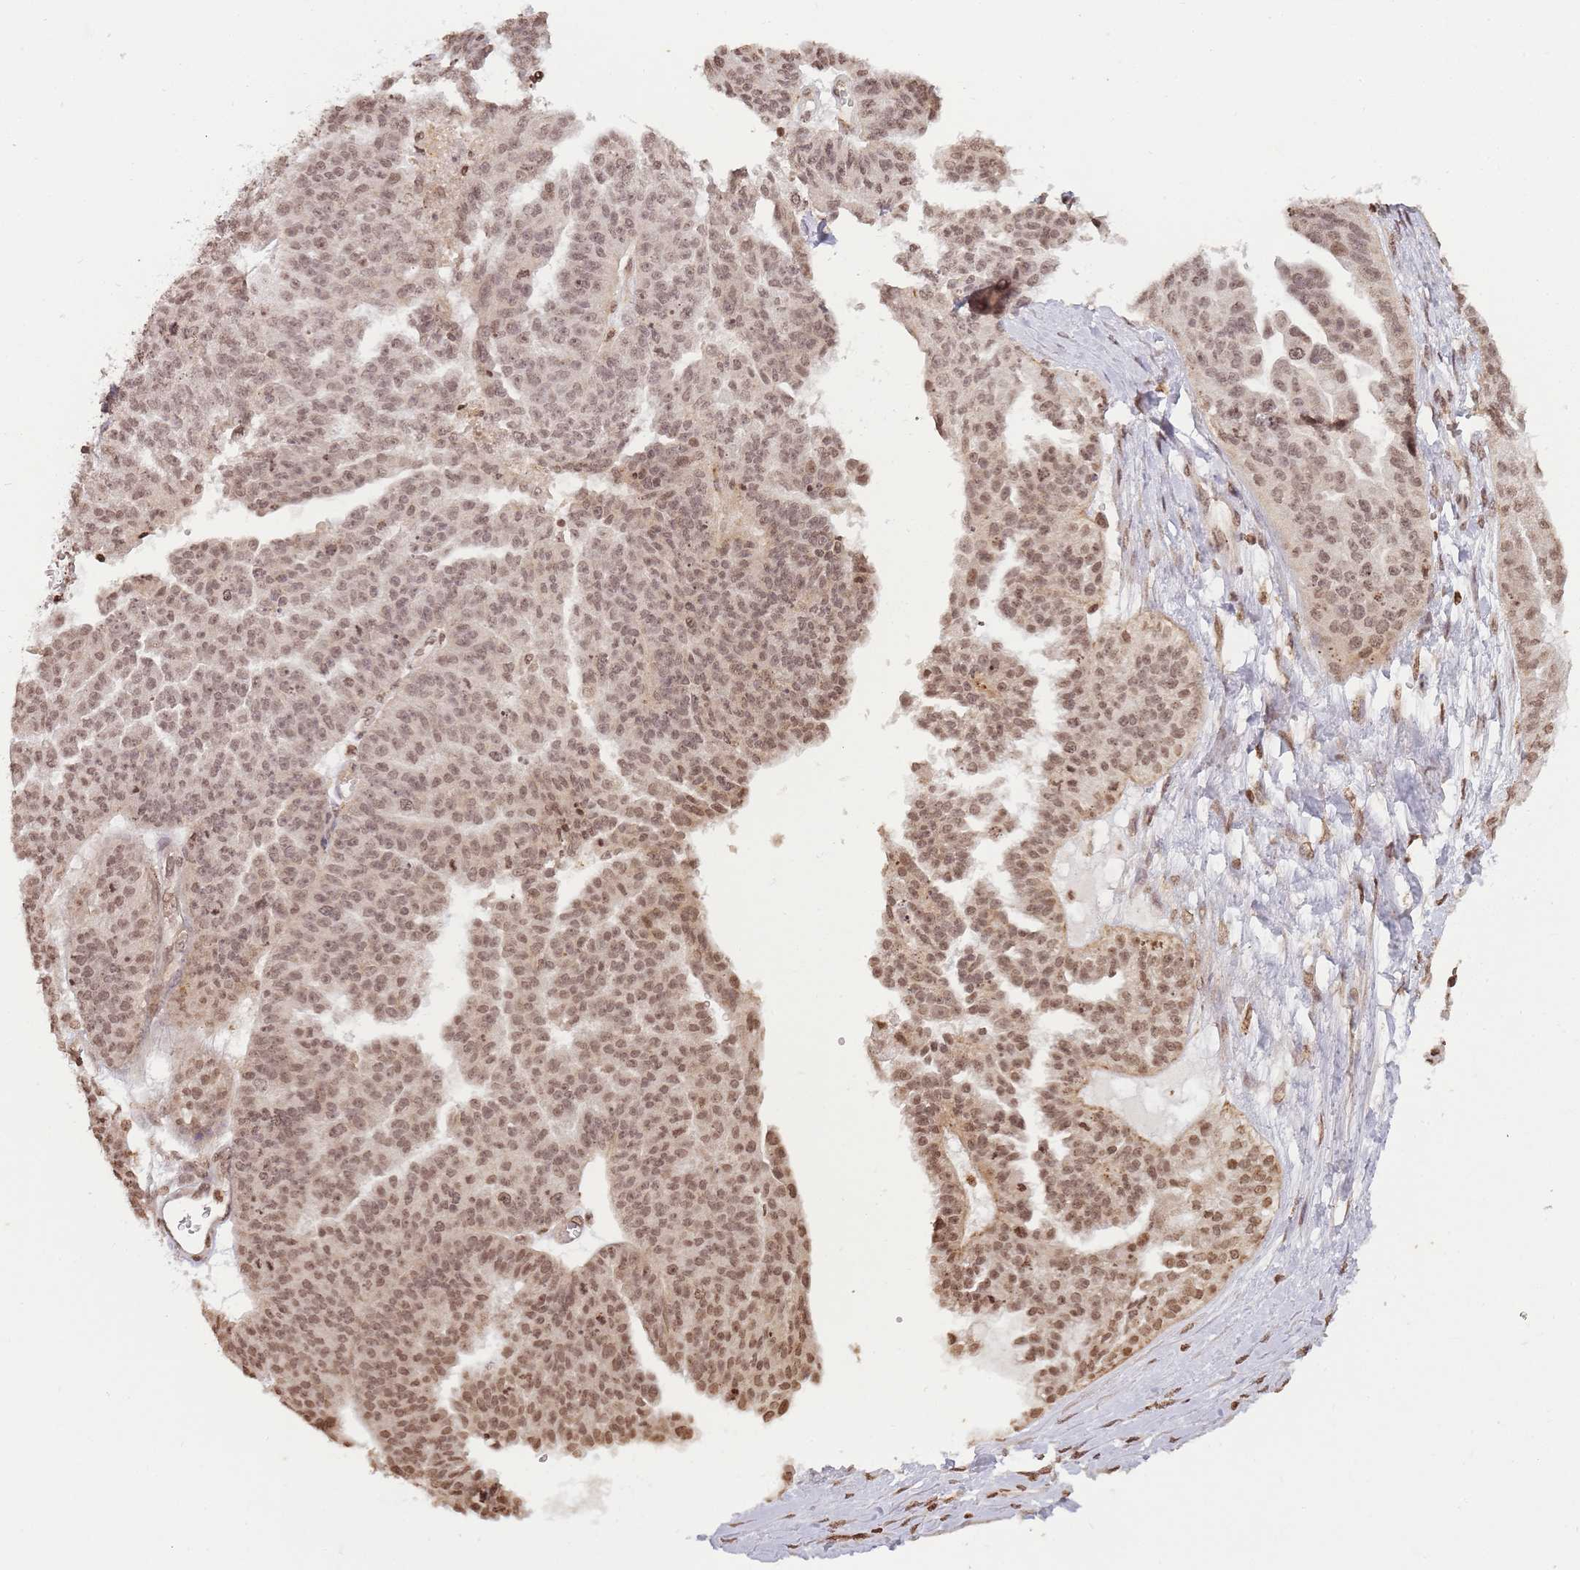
{"staining": {"intensity": "moderate", "quantity": ">75%", "location": "nuclear"}, "tissue": "ovarian cancer", "cell_type": "Tumor cells", "image_type": "cancer", "snomed": [{"axis": "morphology", "description": "Cystadenocarcinoma, serous, NOS"}, {"axis": "topography", "description": "Ovary"}], "caption": "A high-resolution histopathology image shows immunohistochemistry staining of ovarian cancer (serous cystadenocarcinoma), which reveals moderate nuclear positivity in about >75% of tumor cells. (Brightfield microscopy of DAB IHC at high magnification).", "gene": "WWTR1", "patient": {"sex": "female", "age": 58}}